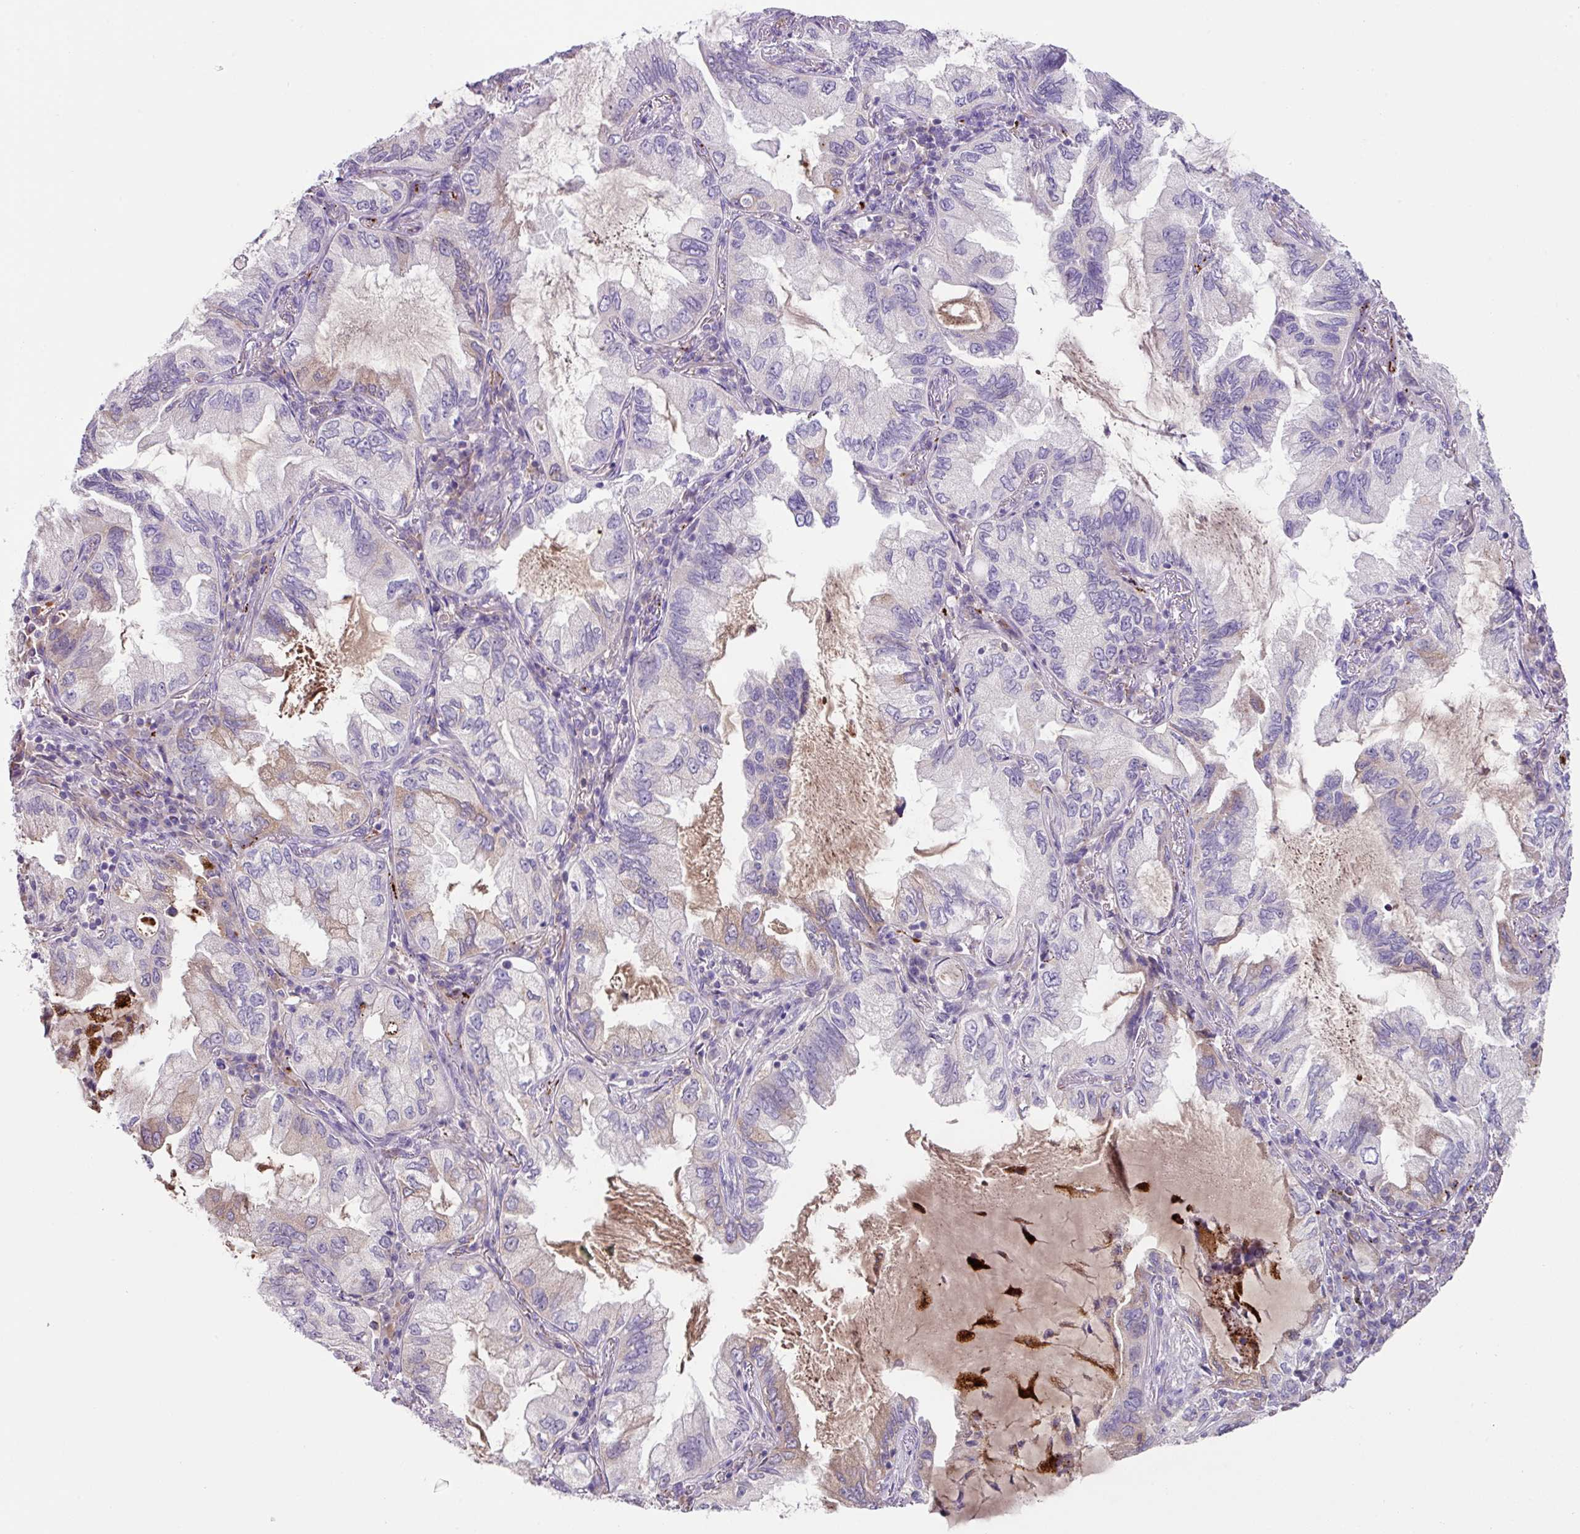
{"staining": {"intensity": "negative", "quantity": "none", "location": "none"}, "tissue": "lung cancer", "cell_type": "Tumor cells", "image_type": "cancer", "snomed": [{"axis": "morphology", "description": "Adenocarcinoma, NOS"}, {"axis": "topography", "description": "Lung"}], "caption": "A high-resolution micrograph shows immunohistochemistry (IHC) staining of lung adenocarcinoma, which shows no significant staining in tumor cells.", "gene": "PLEKHH3", "patient": {"sex": "female", "age": 69}}